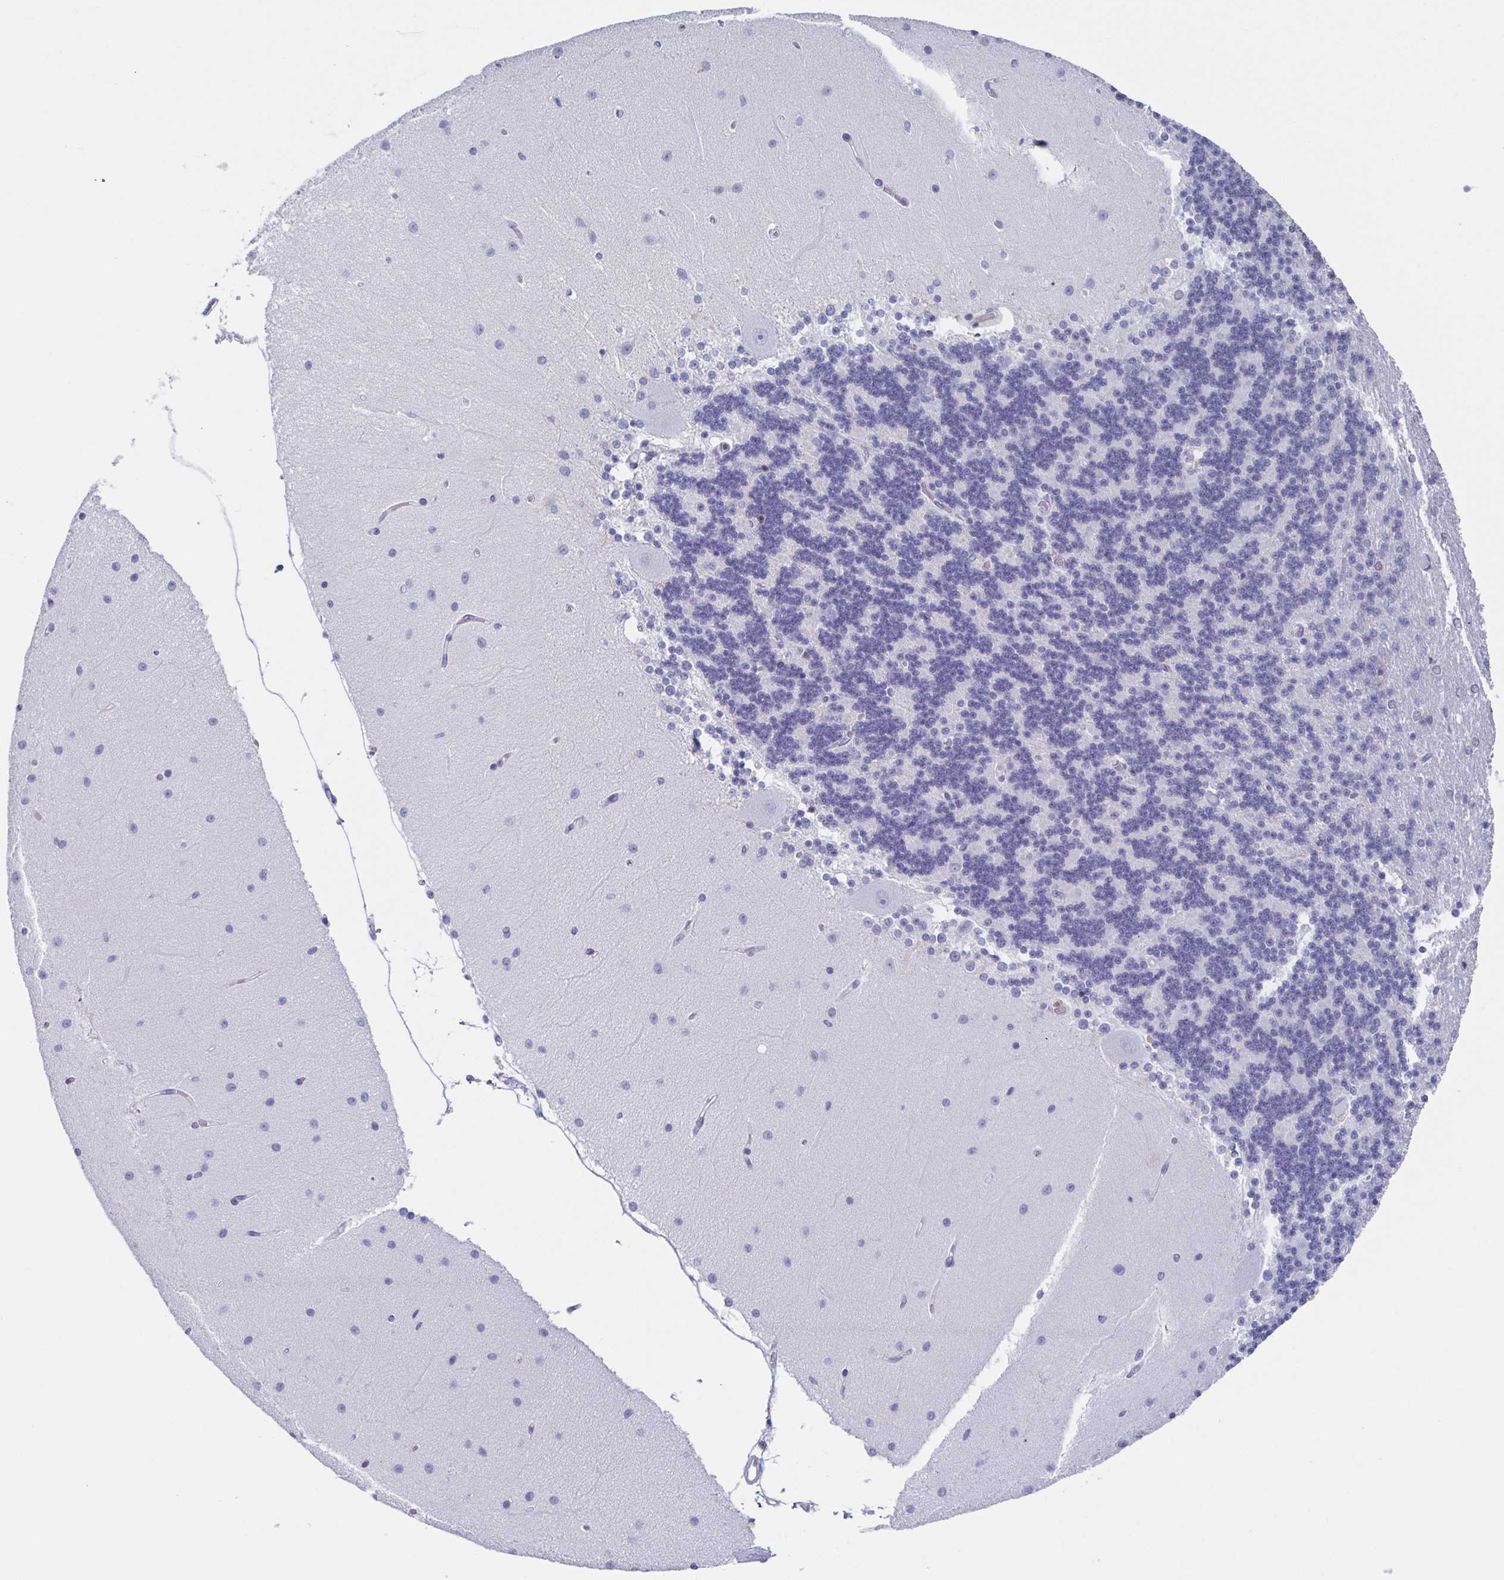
{"staining": {"intensity": "negative", "quantity": "none", "location": "none"}, "tissue": "cerebellum", "cell_type": "Cells in granular layer", "image_type": "normal", "snomed": [{"axis": "morphology", "description": "Normal tissue, NOS"}, {"axis": "topography", "description": "Cerebellum"}], "caption": "Immunohistochemistry (IHC) image of benign cerebellum stained for a protein (brown), which demonstrates no expression in cells in granular layer.", "gene": "PBOV1", "patient": {"sex": "female", "age": 54}}